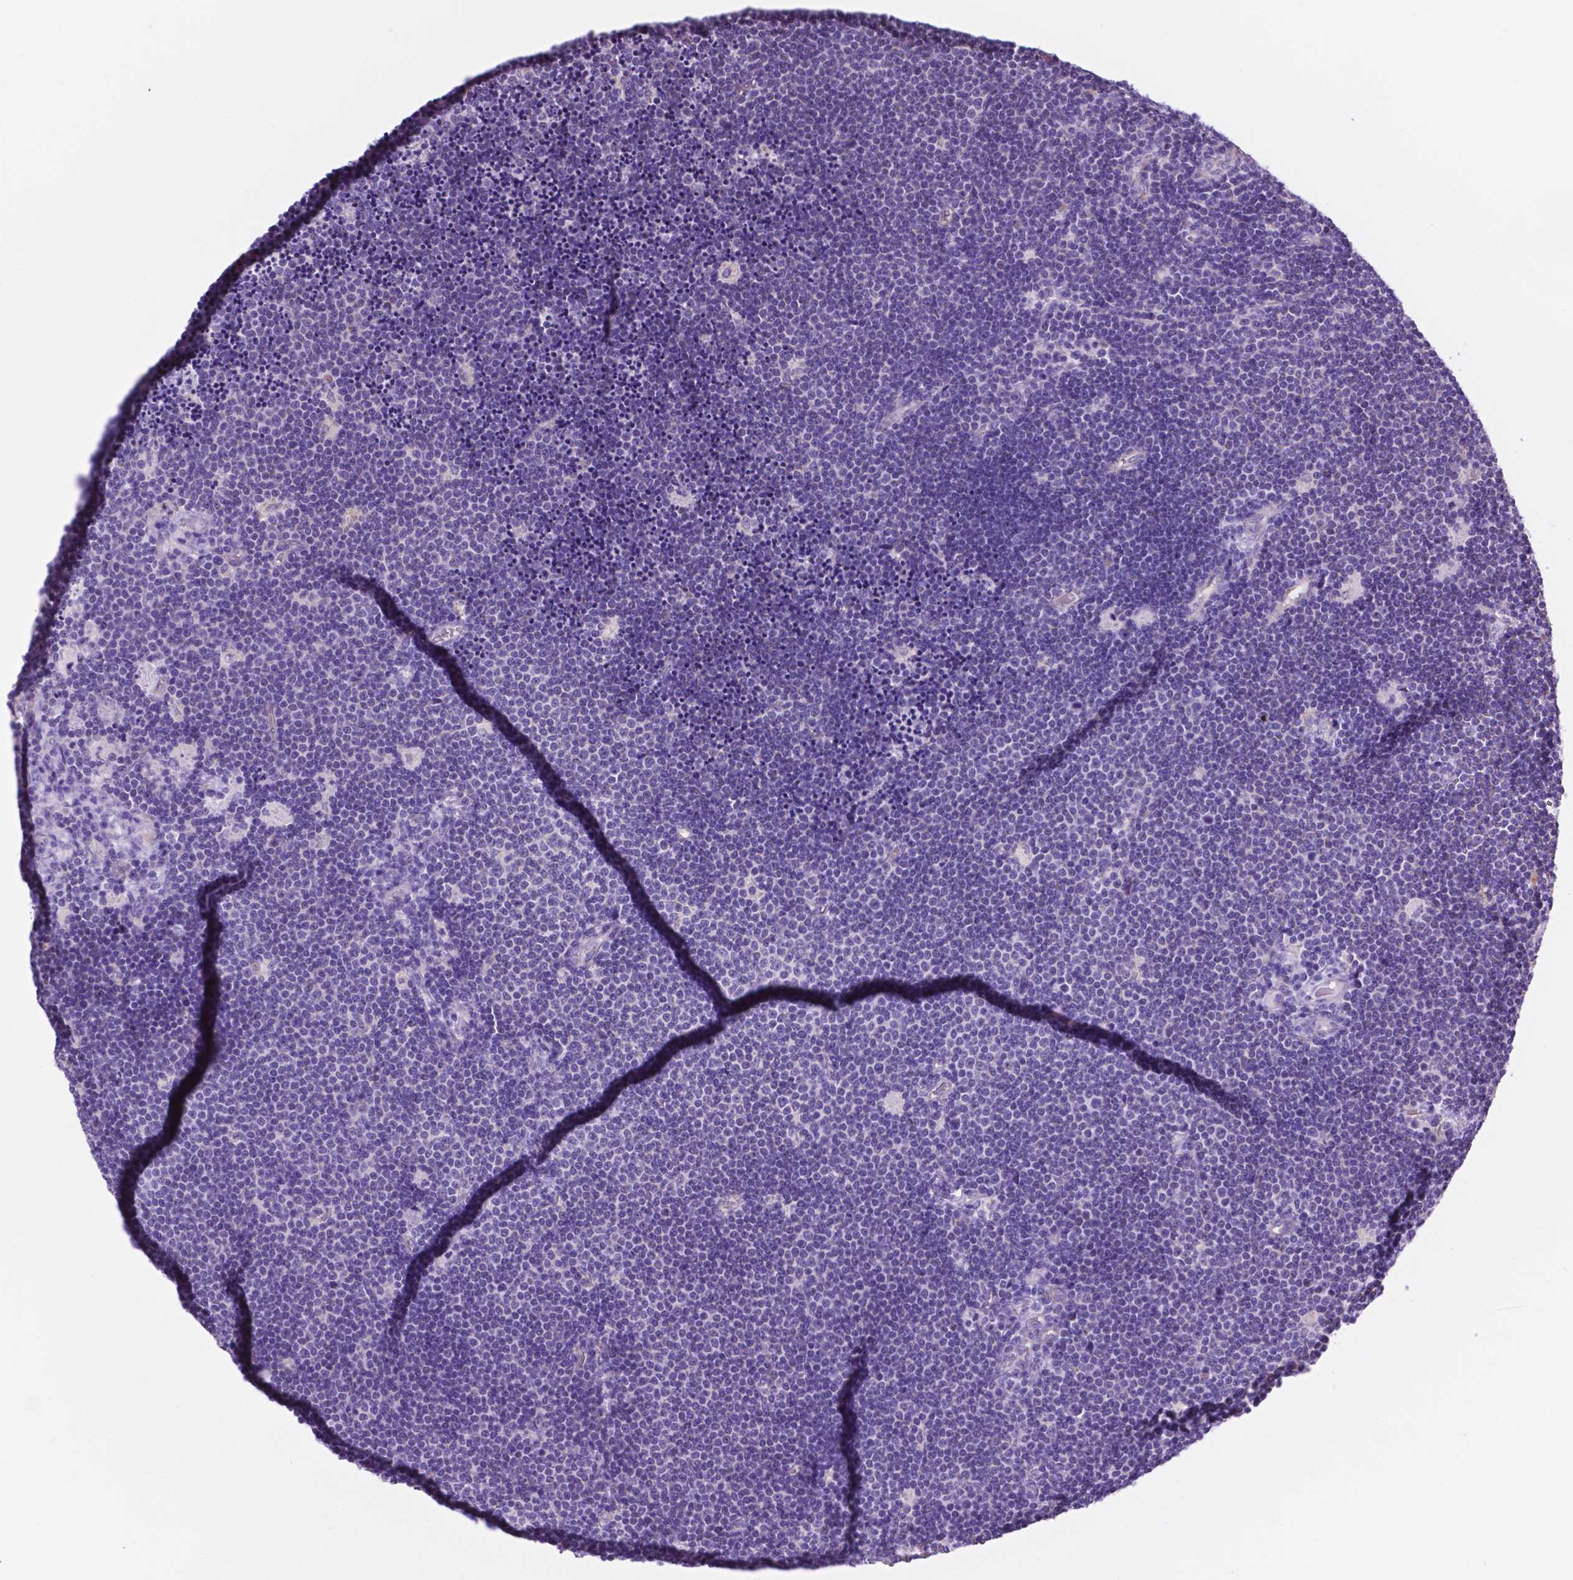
{"staining": {"intensity": "negative", "quantity": "none", "location": "none"}, "tissue": "lymphoma", "cell_type": "Tumor cells", "image_type": "cancer", "snomed": [{"axis": "morphology", "description": "Malignant lymphoma, non-Hodgkin's type, Low grade"}, {"axis": "topography", "description": "Brain"}], "caption": "High magnification brightfield microscopy of malignant lymphoma, non-Hodgkin's type (low-grade) stained with DAB (3,3'-diaminobenzidine) (brown) and counterstained with hematoxylin (blue): tumor cells show no significant positivity. (Brightfield microscopy of DAB (3,3'-diaminobenzidine) IHC at high magnification).", "gene": "TMEM121B", "patient": {"sex": "female", "age": 66}}